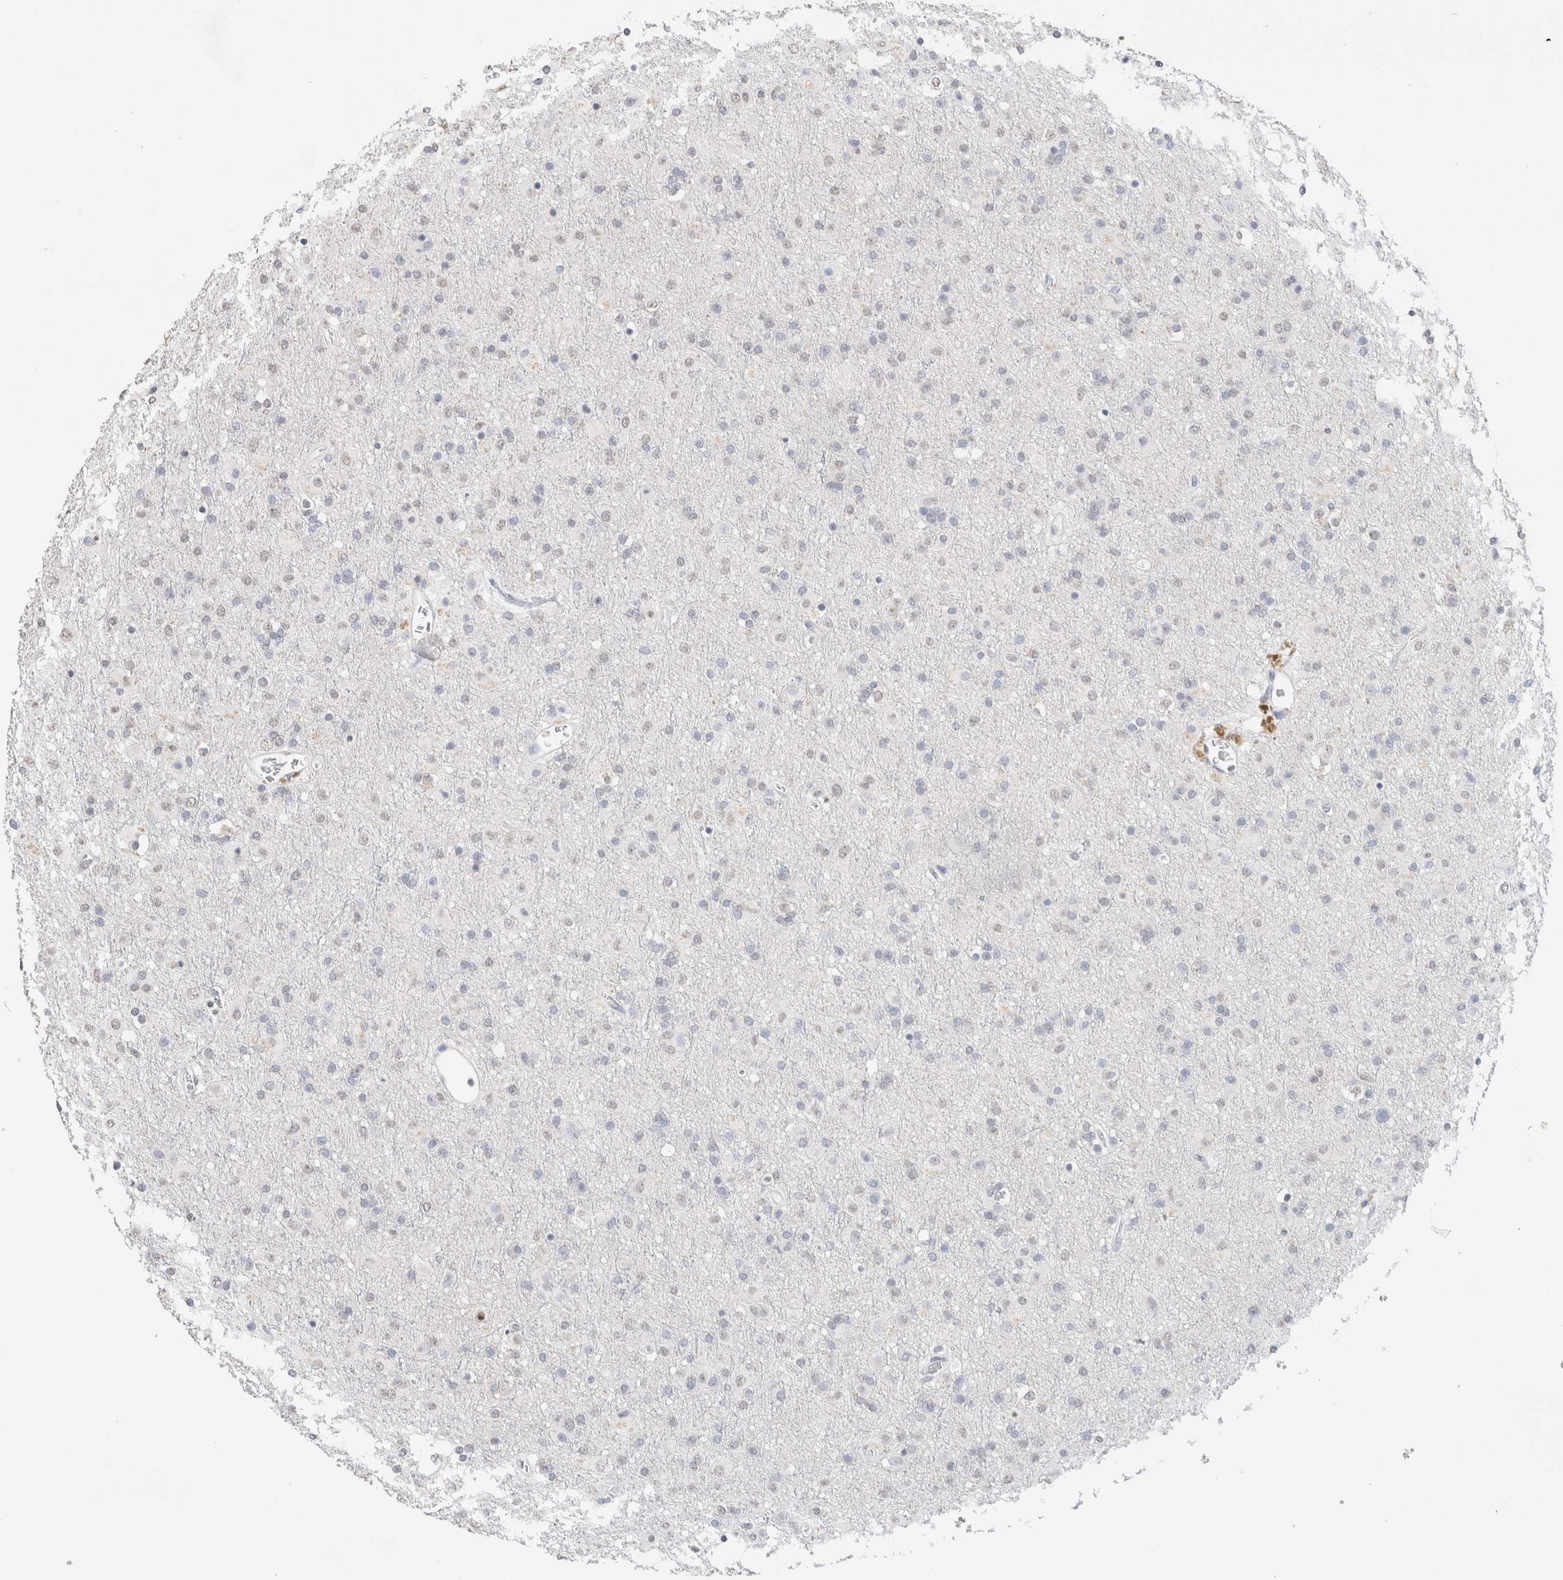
{"staining": {"intensity": "negative", "quantity": "none", "location": "none"}, "tissue": "glioma", "cell_type": "Tumor cells", "image_type": "cancer", "snomed": [{"axis": "morphology", "description": "Glioma, malignant, Low grade"}, {"axis": "topography", "description": "Brain"}], "caption": "Immunohistochemistry of glioma reveals no staining in tumor cells. (DAB (3,3'-diaminobenzidine) IHC with hematoxylin counter stain).", "gene": "CD80", "patient": {"sex": "male", "age": 65}}